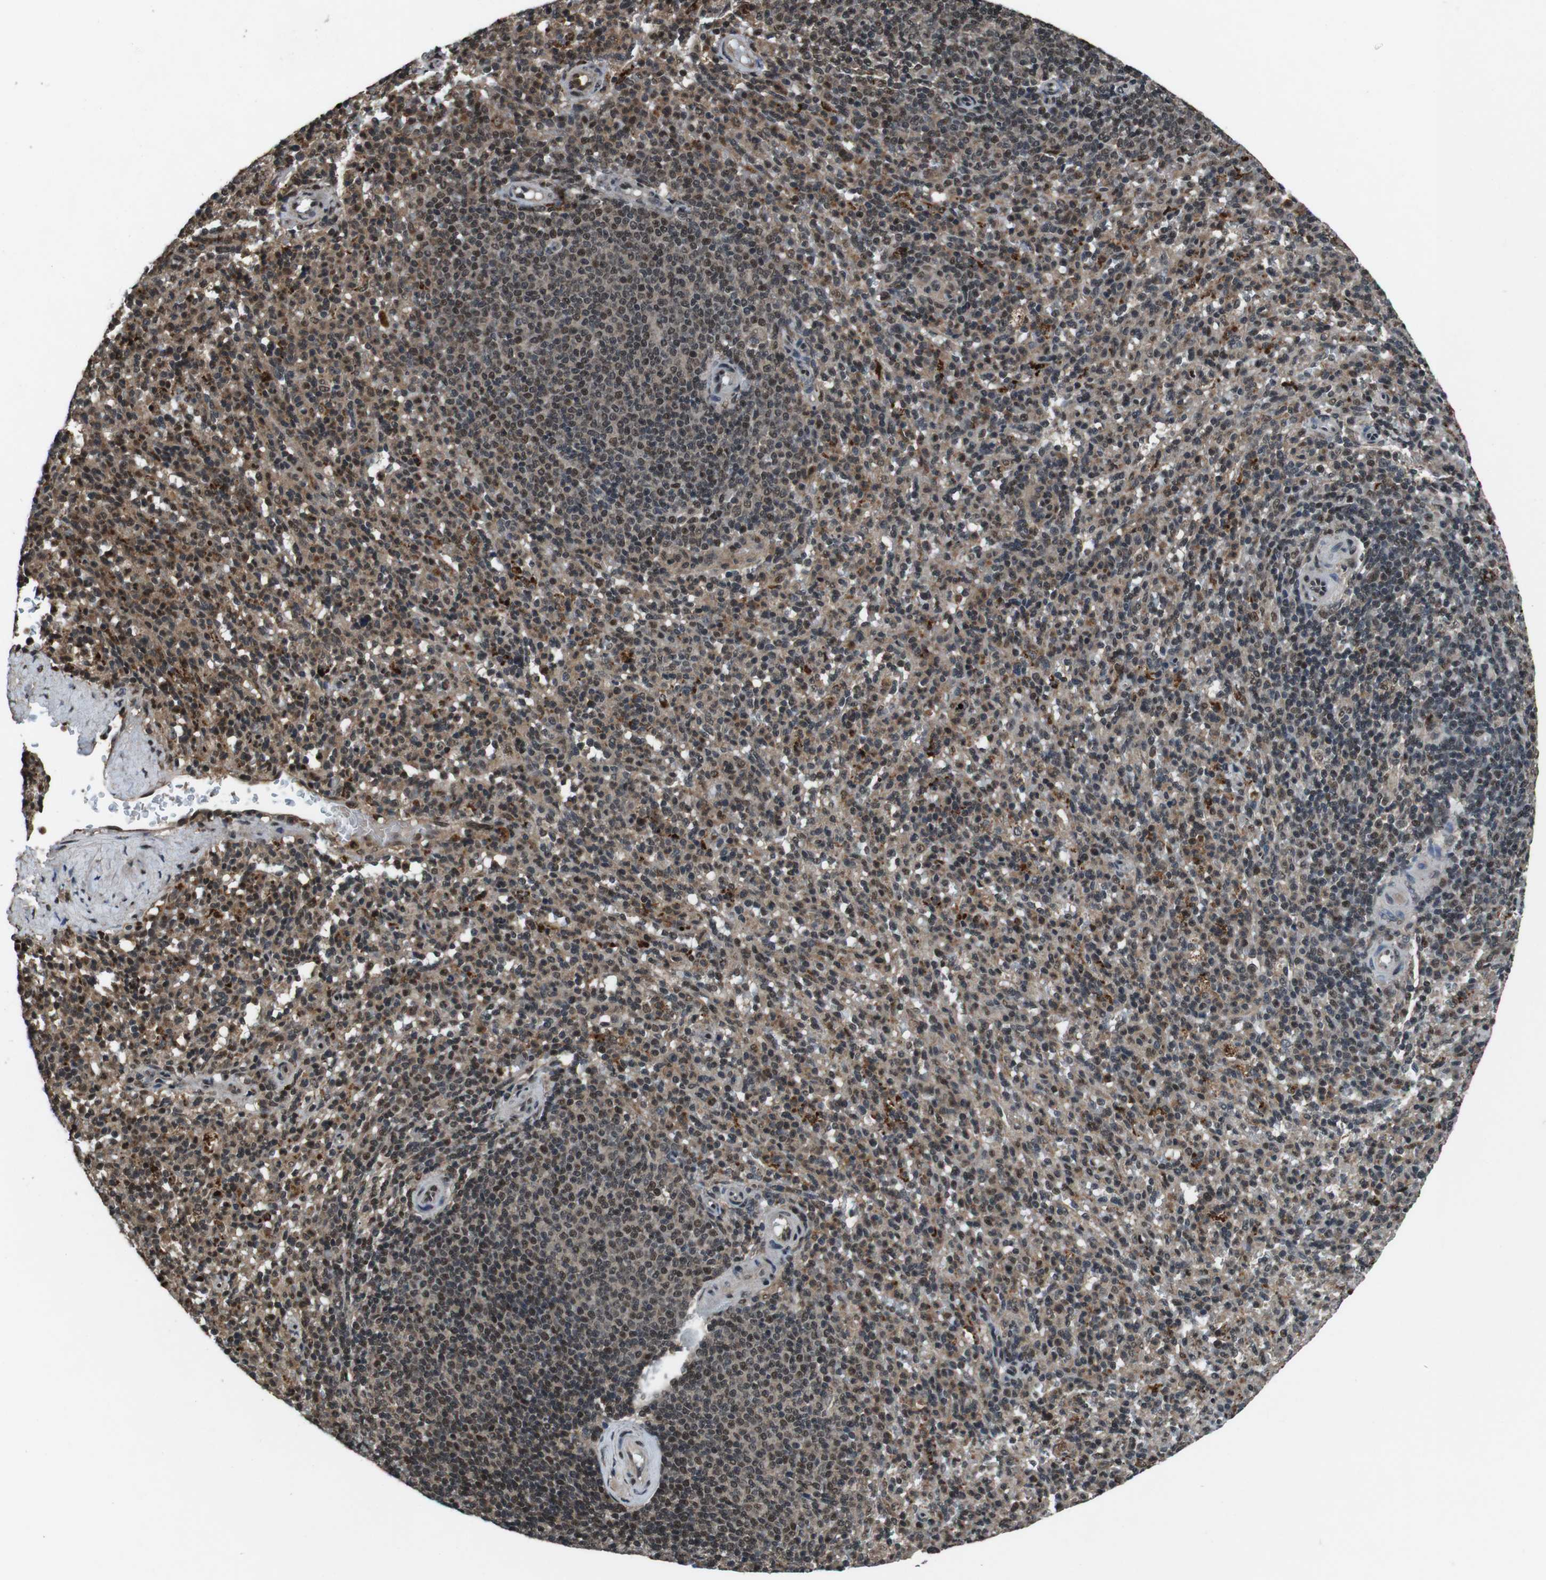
{"staining": {"intensity": "weak", "quantity": ">75%", "location": "cytoplasmic/membranous,nuclear"}, "tissue": "spleen", "cell_type": "Cells in red pulp", "image_type": "normal", "snomed": [{"axis": "morphology", "description": "Normal tissue, NOS"}, {"axis": "topography", "description": "Spleen"}], "caption": "A histopathology image of spleen stained for a protein displays weak cytoplasmic/membranous,nuclear brown staining in cells in red pulp. Immunohistochemistry stains the protein in brown and the nuclei are stained blue.", "gene": "NR4A2", "patient": {"sex": "male", "age": 36}}